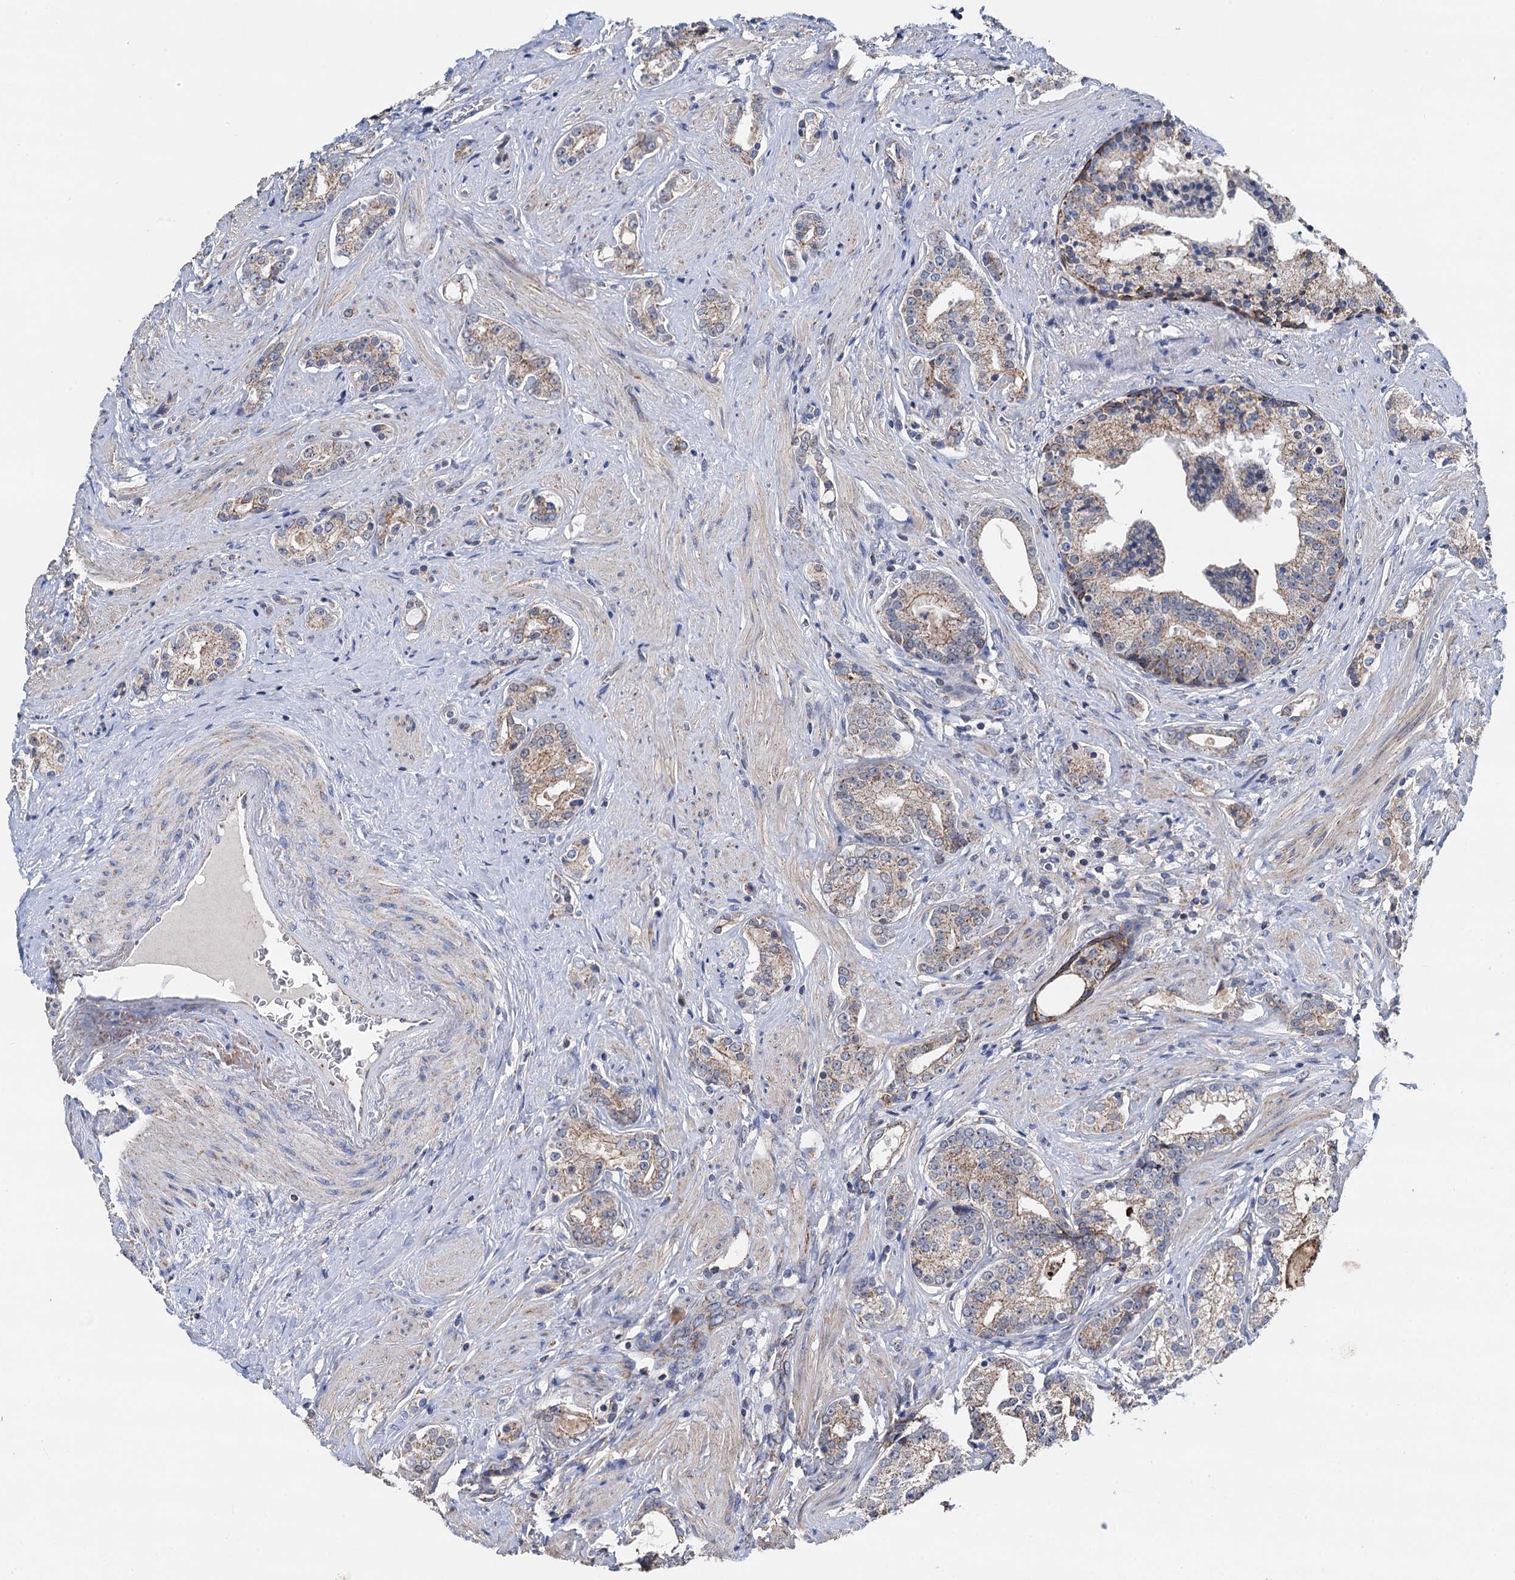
{"staining": {"intensity": "moderate", "quantity": "<25%", "location": "cytoplasmic/membranous"}, "tissue": "prostate cancer", "cell_type": "Tumor cells", "image_type": "cancer", "snomed": [{"axis": "morphology", "description": "Adenocarcinoma, High grade"}, {"axis": "topography", "description": "Prostate"}], "caption": "A low amount of moderate cytoplasmic/membranous positivity is appreciated in approximately <25% of tumor cells in prostate cancer tissue. (DAB IHC, brown staining for protein, blue staining for nuclei).", "gene": "DGLUCY", "patient": {"sex": "male", "age": 58}}